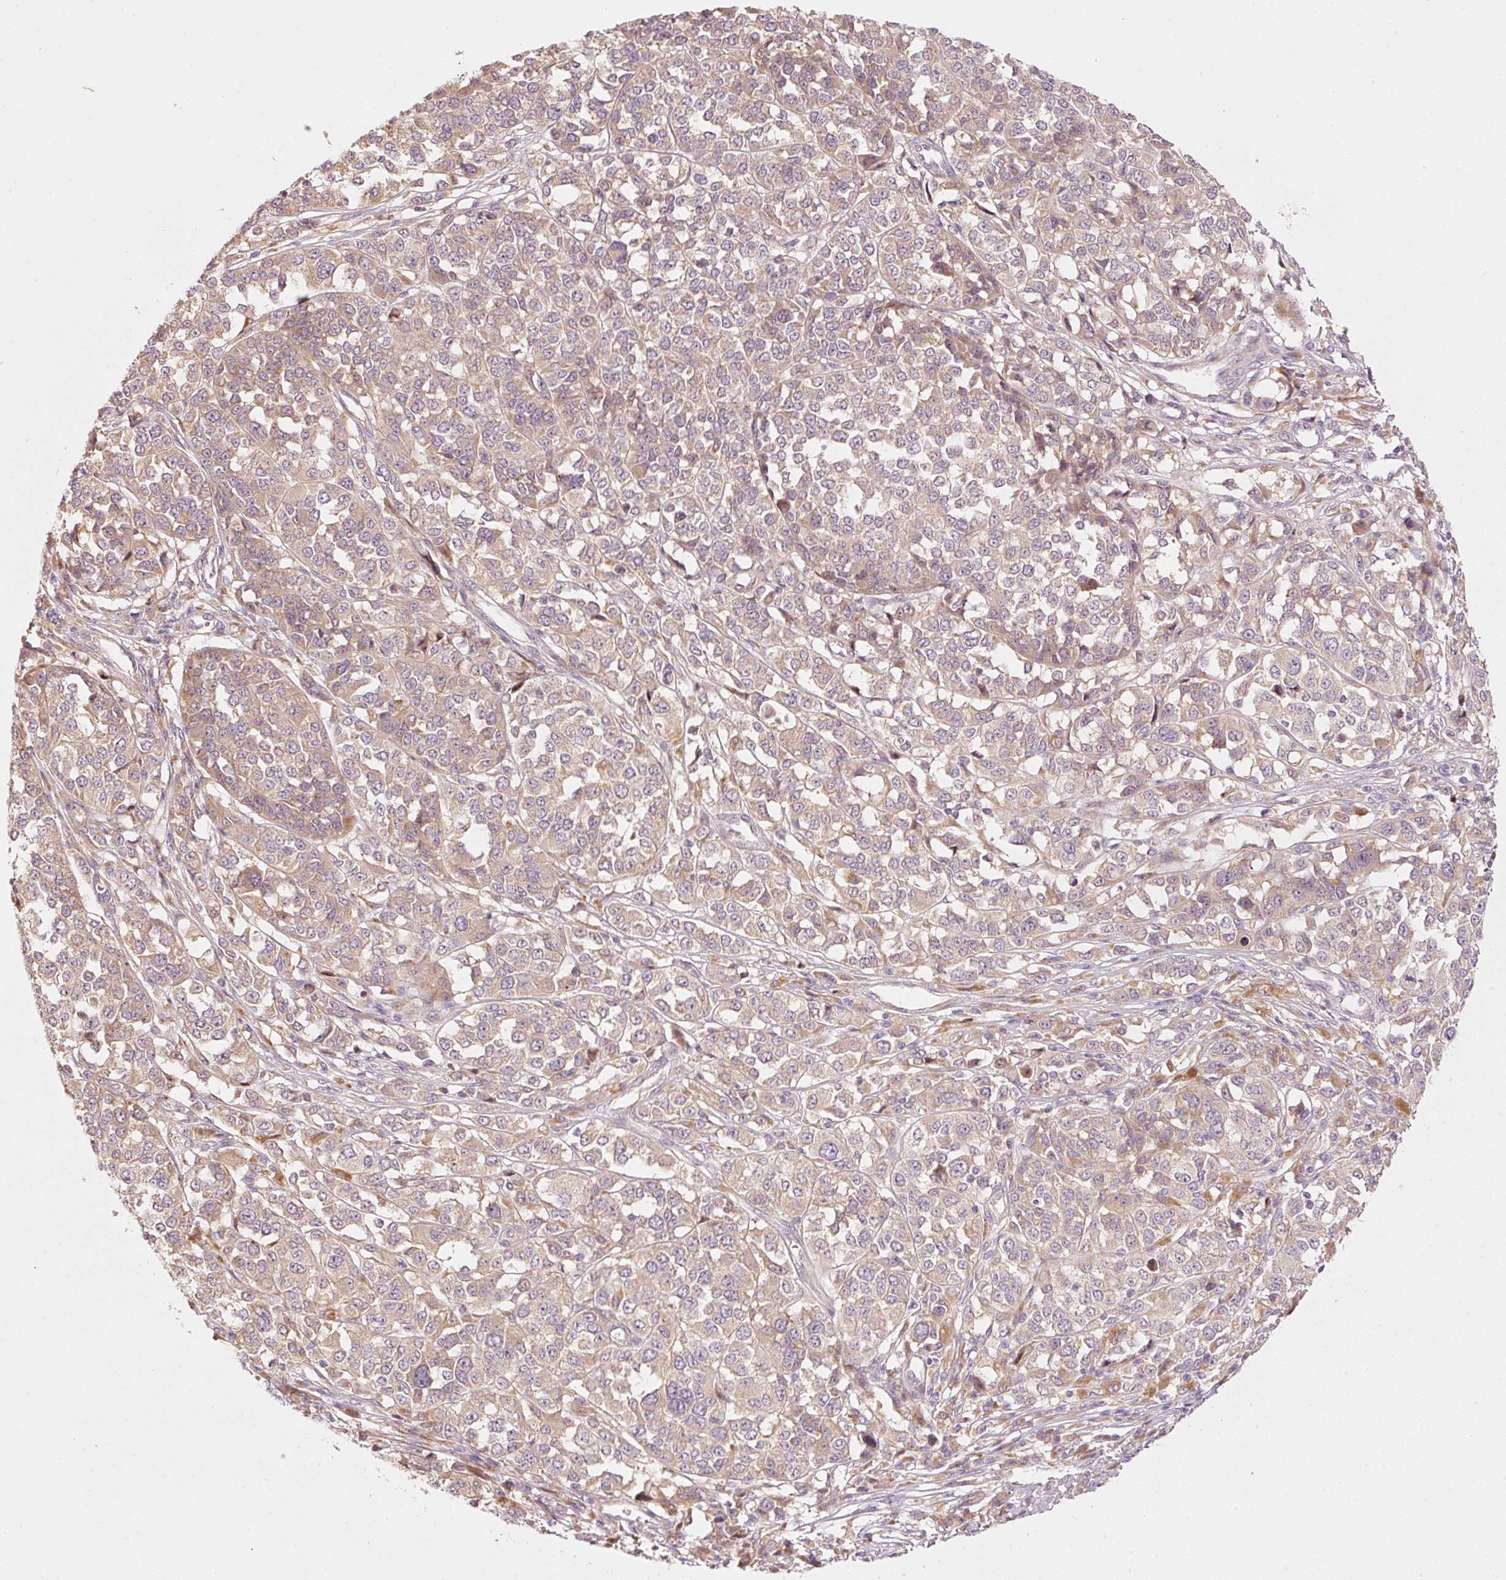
{"staining": {"intensity": "weak", "quantity": "25%-75%", "location": "cytoplasmic/membranous"}, "tissue": "melanoma", "cell_type": "Tumor cells", "image_type": "cancer", "snomed": [{"axis": "morphology", "description": "Malignant melanoma, Metastatic site"}, {"axis": "topography", "description": "Lymph node"}], "caption": "Malignant melanoma (metastatic site) stained with a brown dye exhibits weak cytoplasmic/membranous positive positivity in about 25%-75% of tumor cells.", "gene": "MAP10", "patient": {"sex": "male", "age": 44}}